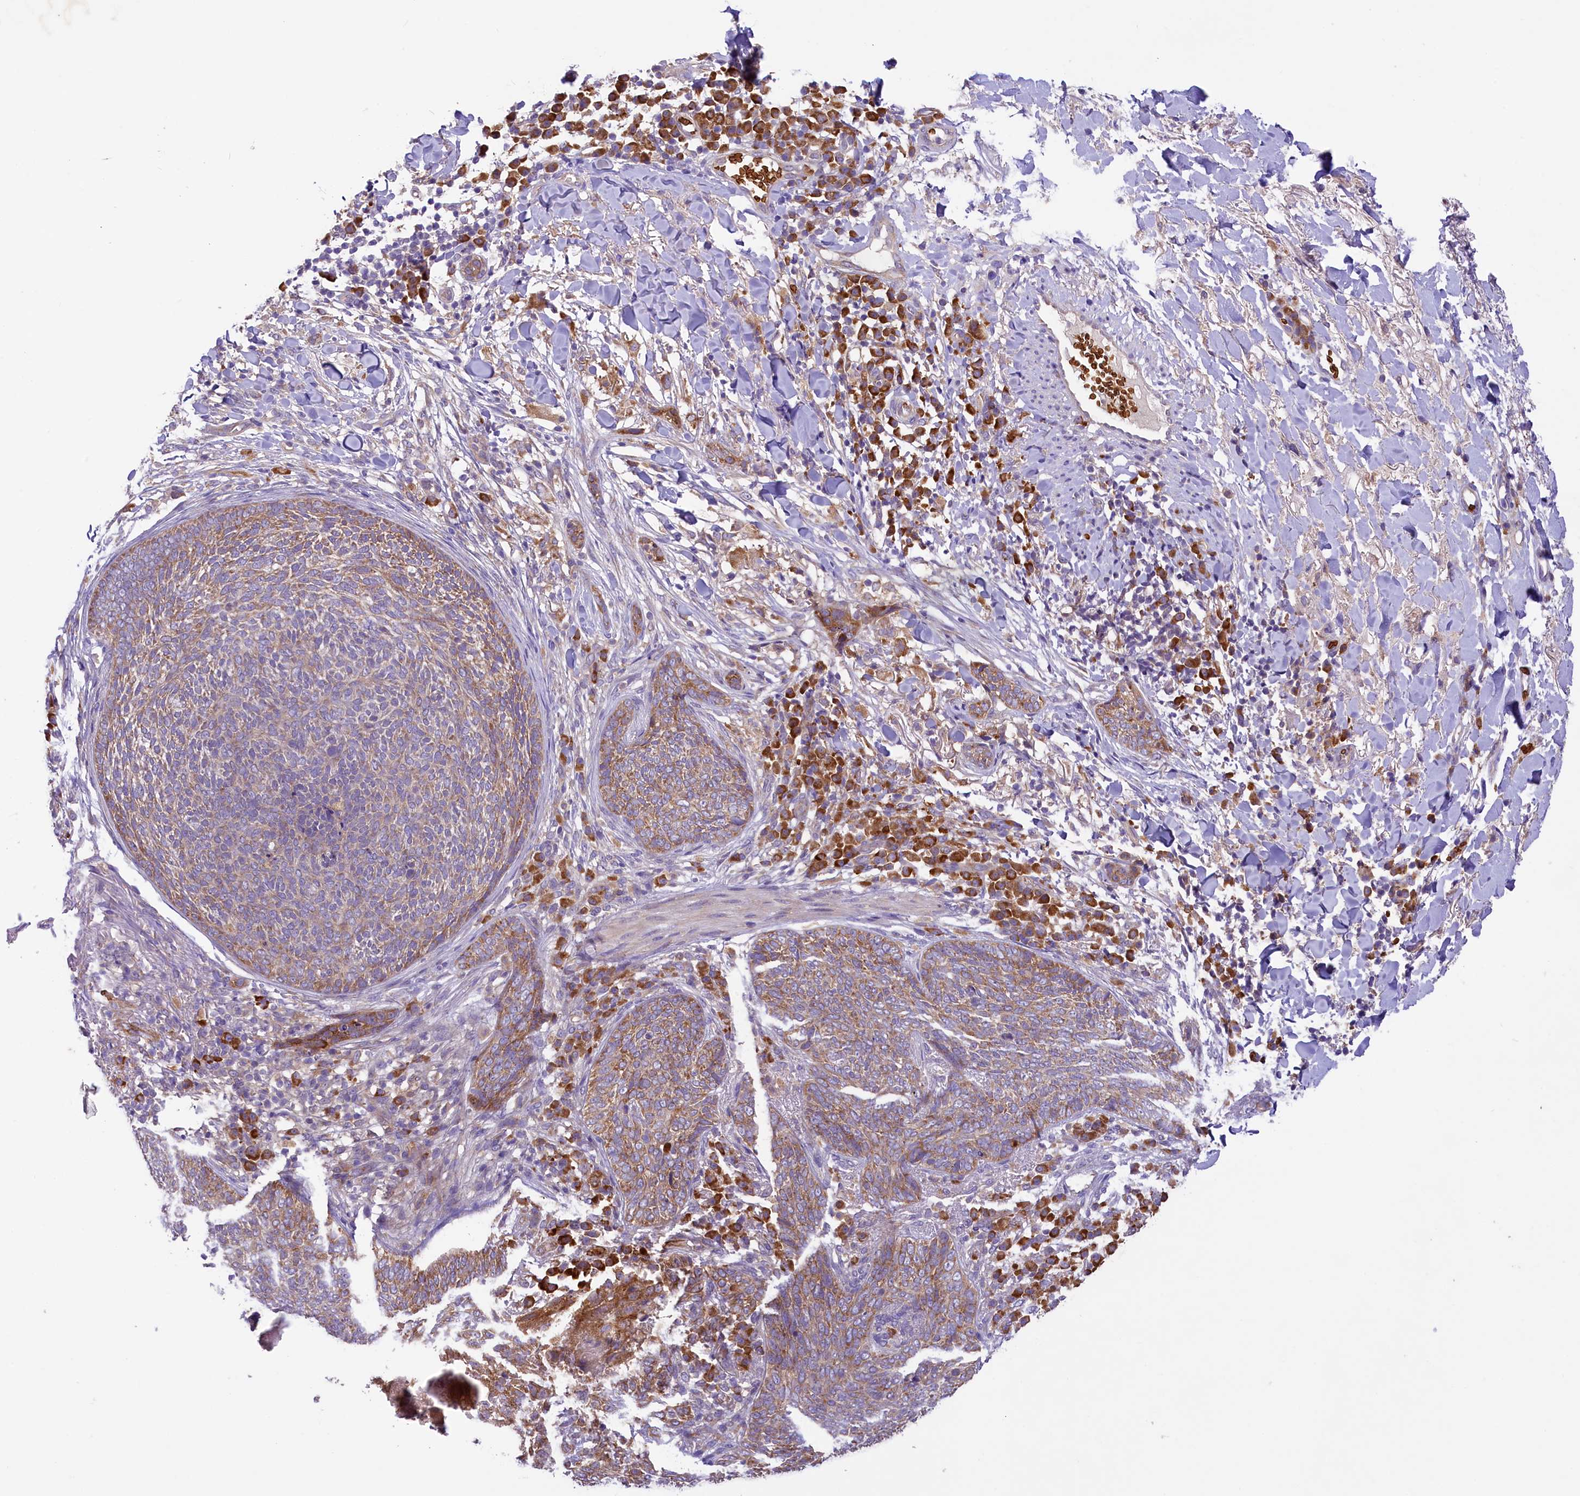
{"staining": {"intensity": "moderate", "quantity": "25%-75%", "location": "cytoplasmic/membranous"}, "tissue": "skin cancer", "cell_type": "Tumor cells", "image_type": "cancer", "snomed": [{"axis": "morphology", "description": "Basal cell carcinoma"}, {"axis": "topography", "description": "Skin"}], "caption": "Immunohistochemistry of human skin basal cell carcinoma displays medium levels of moderate cytoplasmic/membranous expression in approximately 25%-75% of tumor cells.", "gene": "LARP4", "patient": {"sex": "male", "age": 85}}